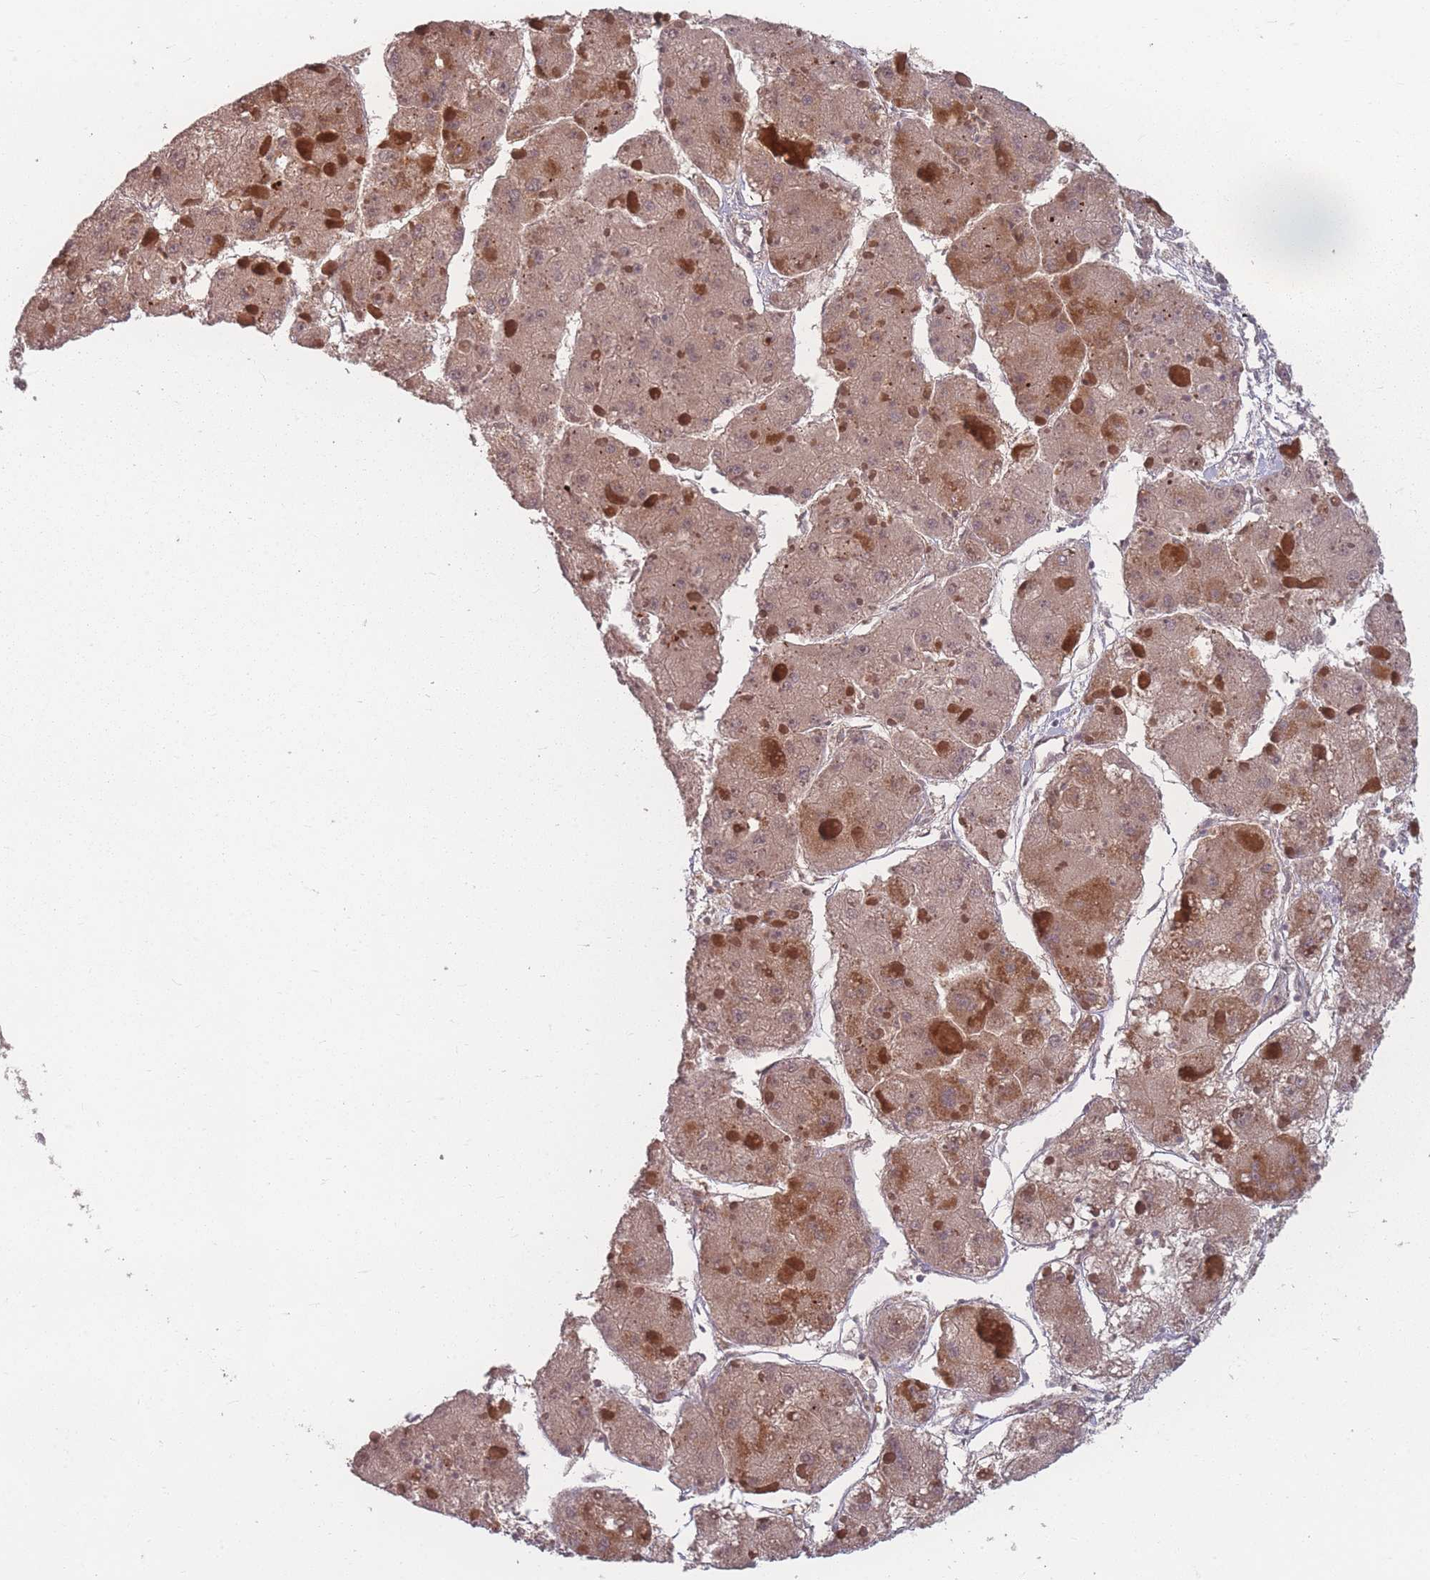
{"staining": {"intensity": "moderate", "quantity": ">75%", "location": "cytoplasmic/membranous"}, "tissue": "liver cancer", "cell_type": "Tumor cells", "image_type": "cancer", "snomed": [{"axis": "morphology", "description": "Carcinoma, Hepatocellular, NOS"}, {"axis": "topography", "description": "Liver"}], "caption": "Protein staining of liver hepatocellular carcinoma tissue displays moderate cytoplasmic/membranous positivity in about >75% of tumor cells.", "gene": "HAGH", "patient": {"sex": "female", "age": 73}}